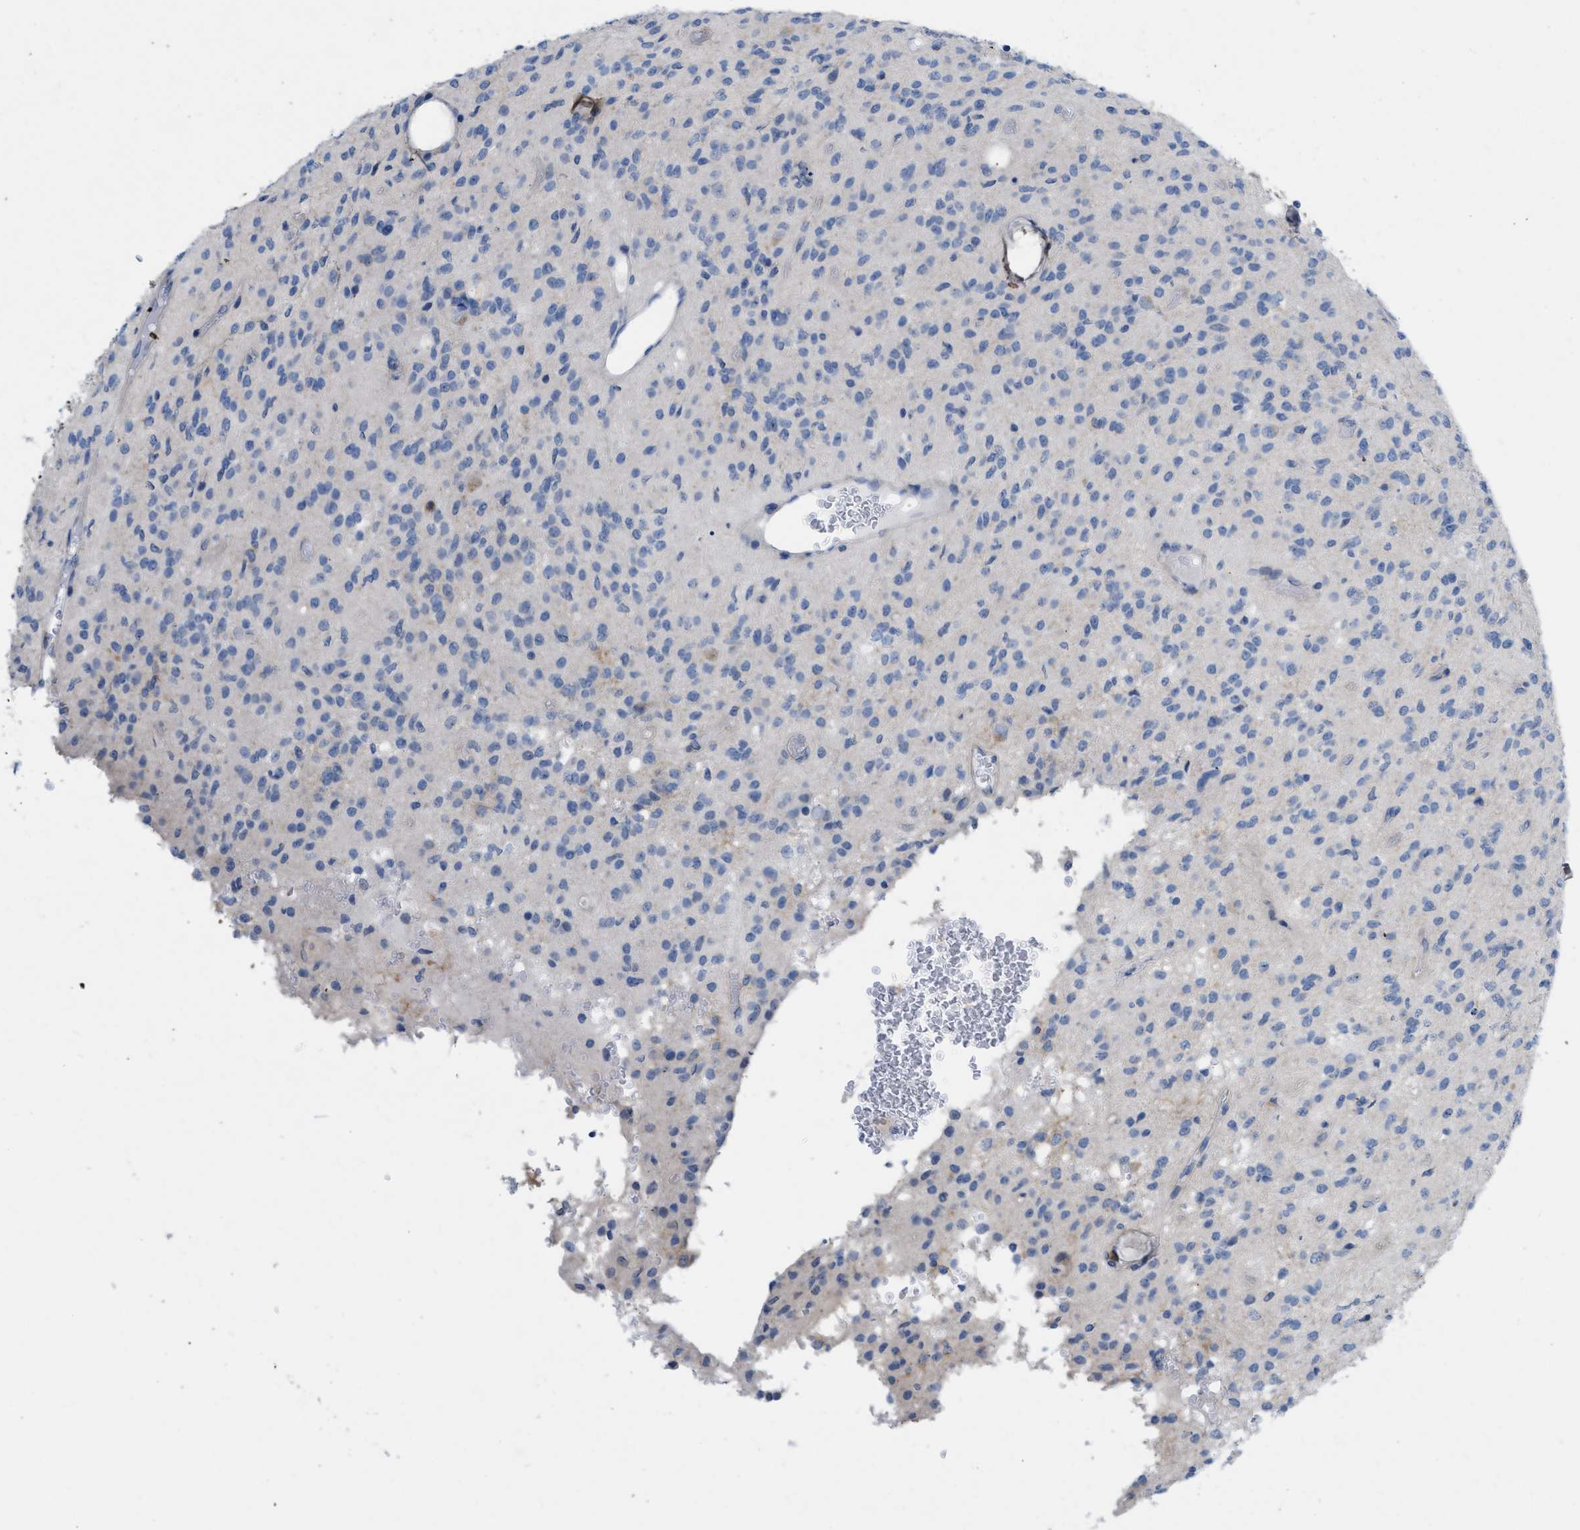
{"staining": {"intensity": "negative", "quantity": "none", "location": "none"}, "tissue": "glioma", "cell_type": "Tumor cells", "image_type": "cancer", "snomed": [{"axis": "morphology", "description": "Glioma, malignant, High grade"}, {"axis": "topography", "description": "Brain"}], "caption": "Photomicrograph shows no protein expression in tumor cells of malignant high-grade glioma tissue. (Immunohistochemistry, brightfield microscopy, high magnification).", "gene": "PLPPR5", "patient": {"sex": "female", "age": 59}}